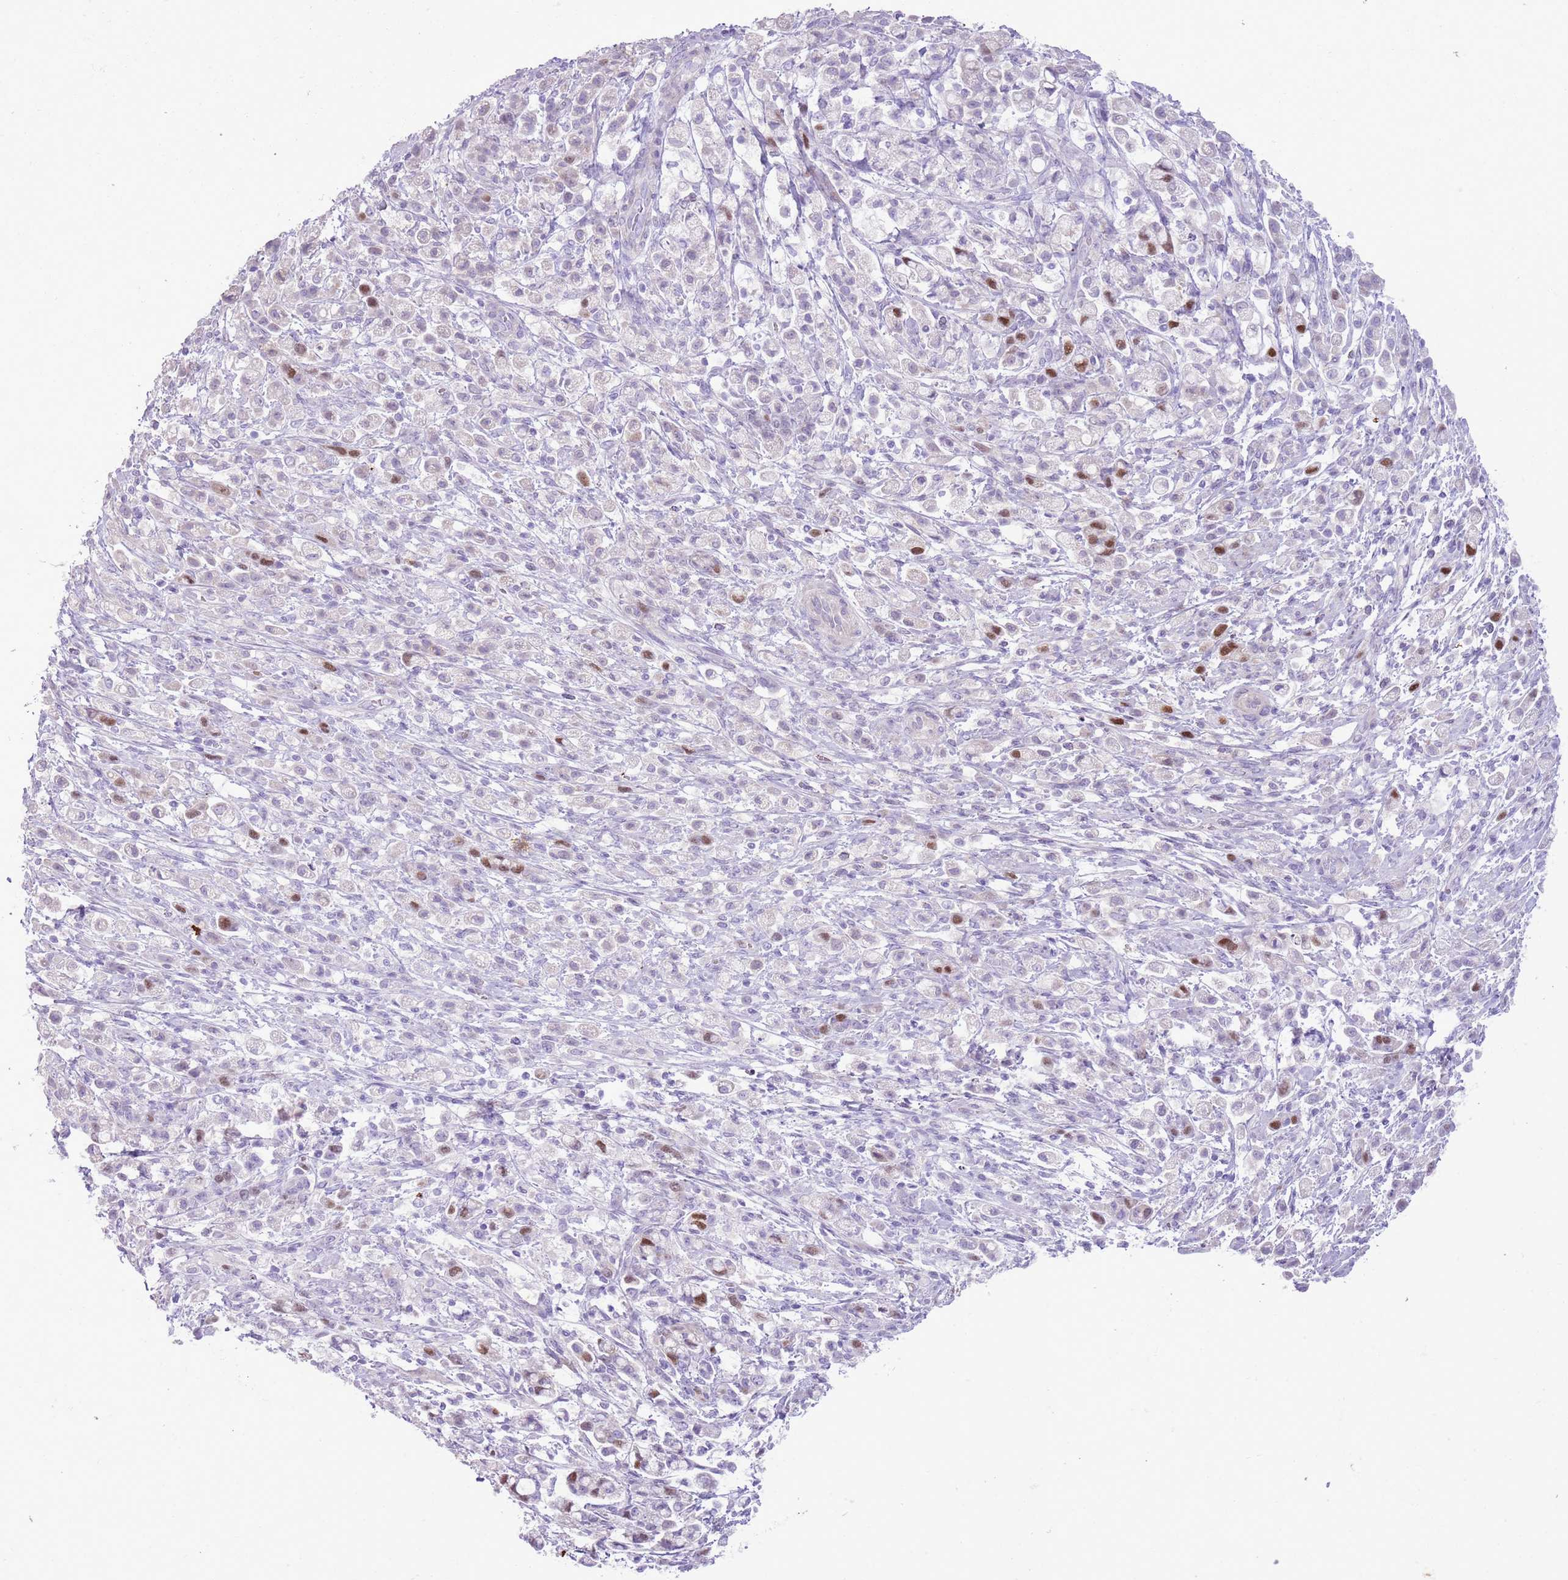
{"staining": {"intensity": "moderate", "quantity": "<25%", "location": "nuclear"}, "tissue": "stomach cancer", "cell_type": "Tumor cells", "image_type": "cancer", "snomed": [{"axis": "morphology", "description": "Adenocarcinoma, NOS"}, {"axis": "topography", "description": "Stomach"}], "caption": "High-magnification brightfield microscopy of stomach cancer (adenocarcinoma) stained with DAB (3,3'-diaminobenzidine) (brown) and counterstained with hematoxylin (blue). tumor cells exhibit moderate nuclear staining is appreciated in about<25% of cells. The staining is performed using DAB (3,3'-diaminobenzidine) brown chromogen to label protein expression. The nuclei are counter-stained blue using hematoxylin.", "gene": "GMNN", "patient": {"sex": "female", "age": 60}}